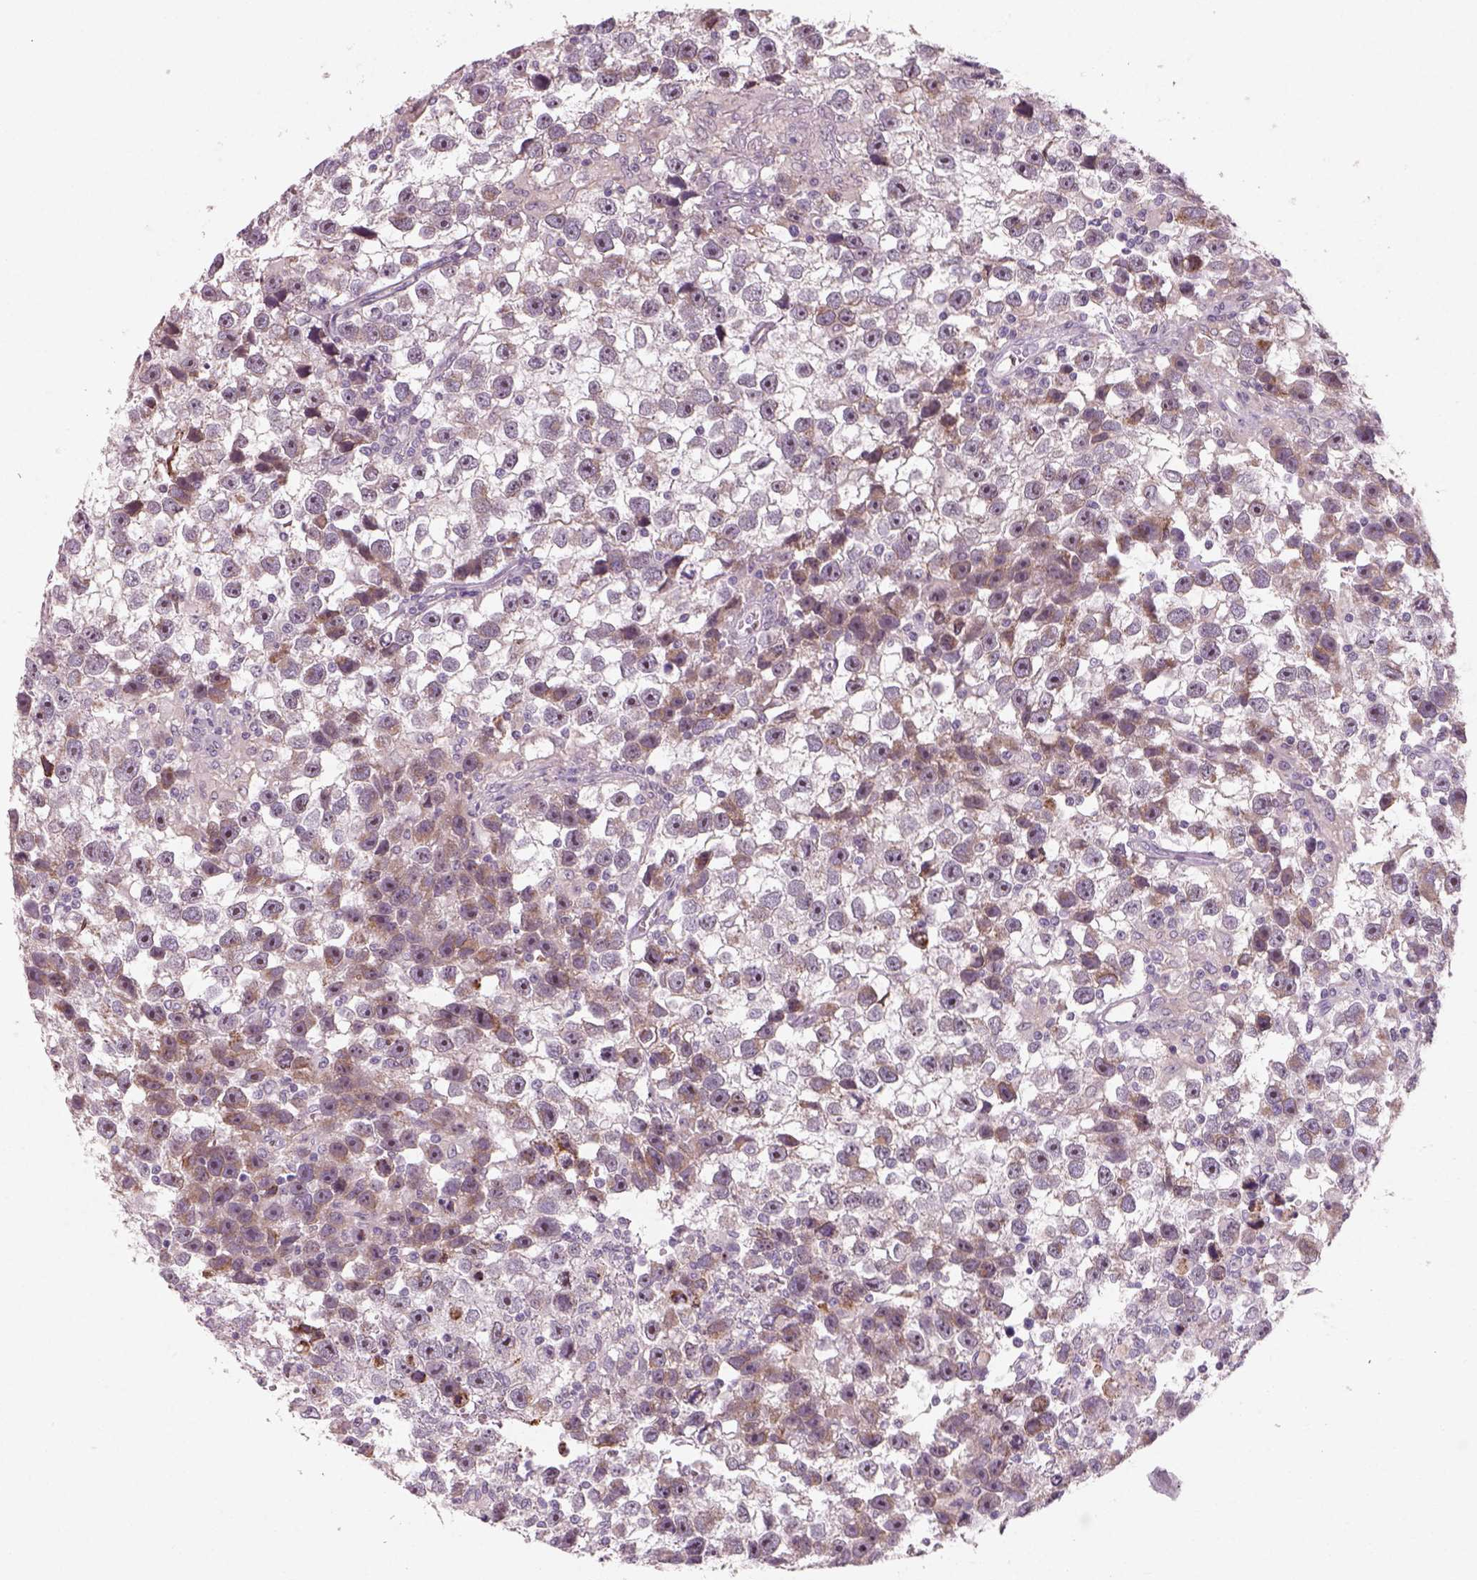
{"staining": {"intensity": "moderate", "quantity": "<25%", "location": "cytoplasmic/membranous"}, "tissue": "testis cancer", "cell_type": "Tumor cells", "image_type": "cancer", "snomed": [{"axis": "morphology", "description": "Seminoma, NOS"}, {"axis": "topography", "description": "Testis"}], "caption": "The histopathology image displays immunohistochemical staining of testis cancer (seminoma). There is moderate cytoplasmic/membranous staining is identified in approximately <25% of tumor cells.", "gene": "CDS1", "patient": {"sex": "male", "age": 43}}